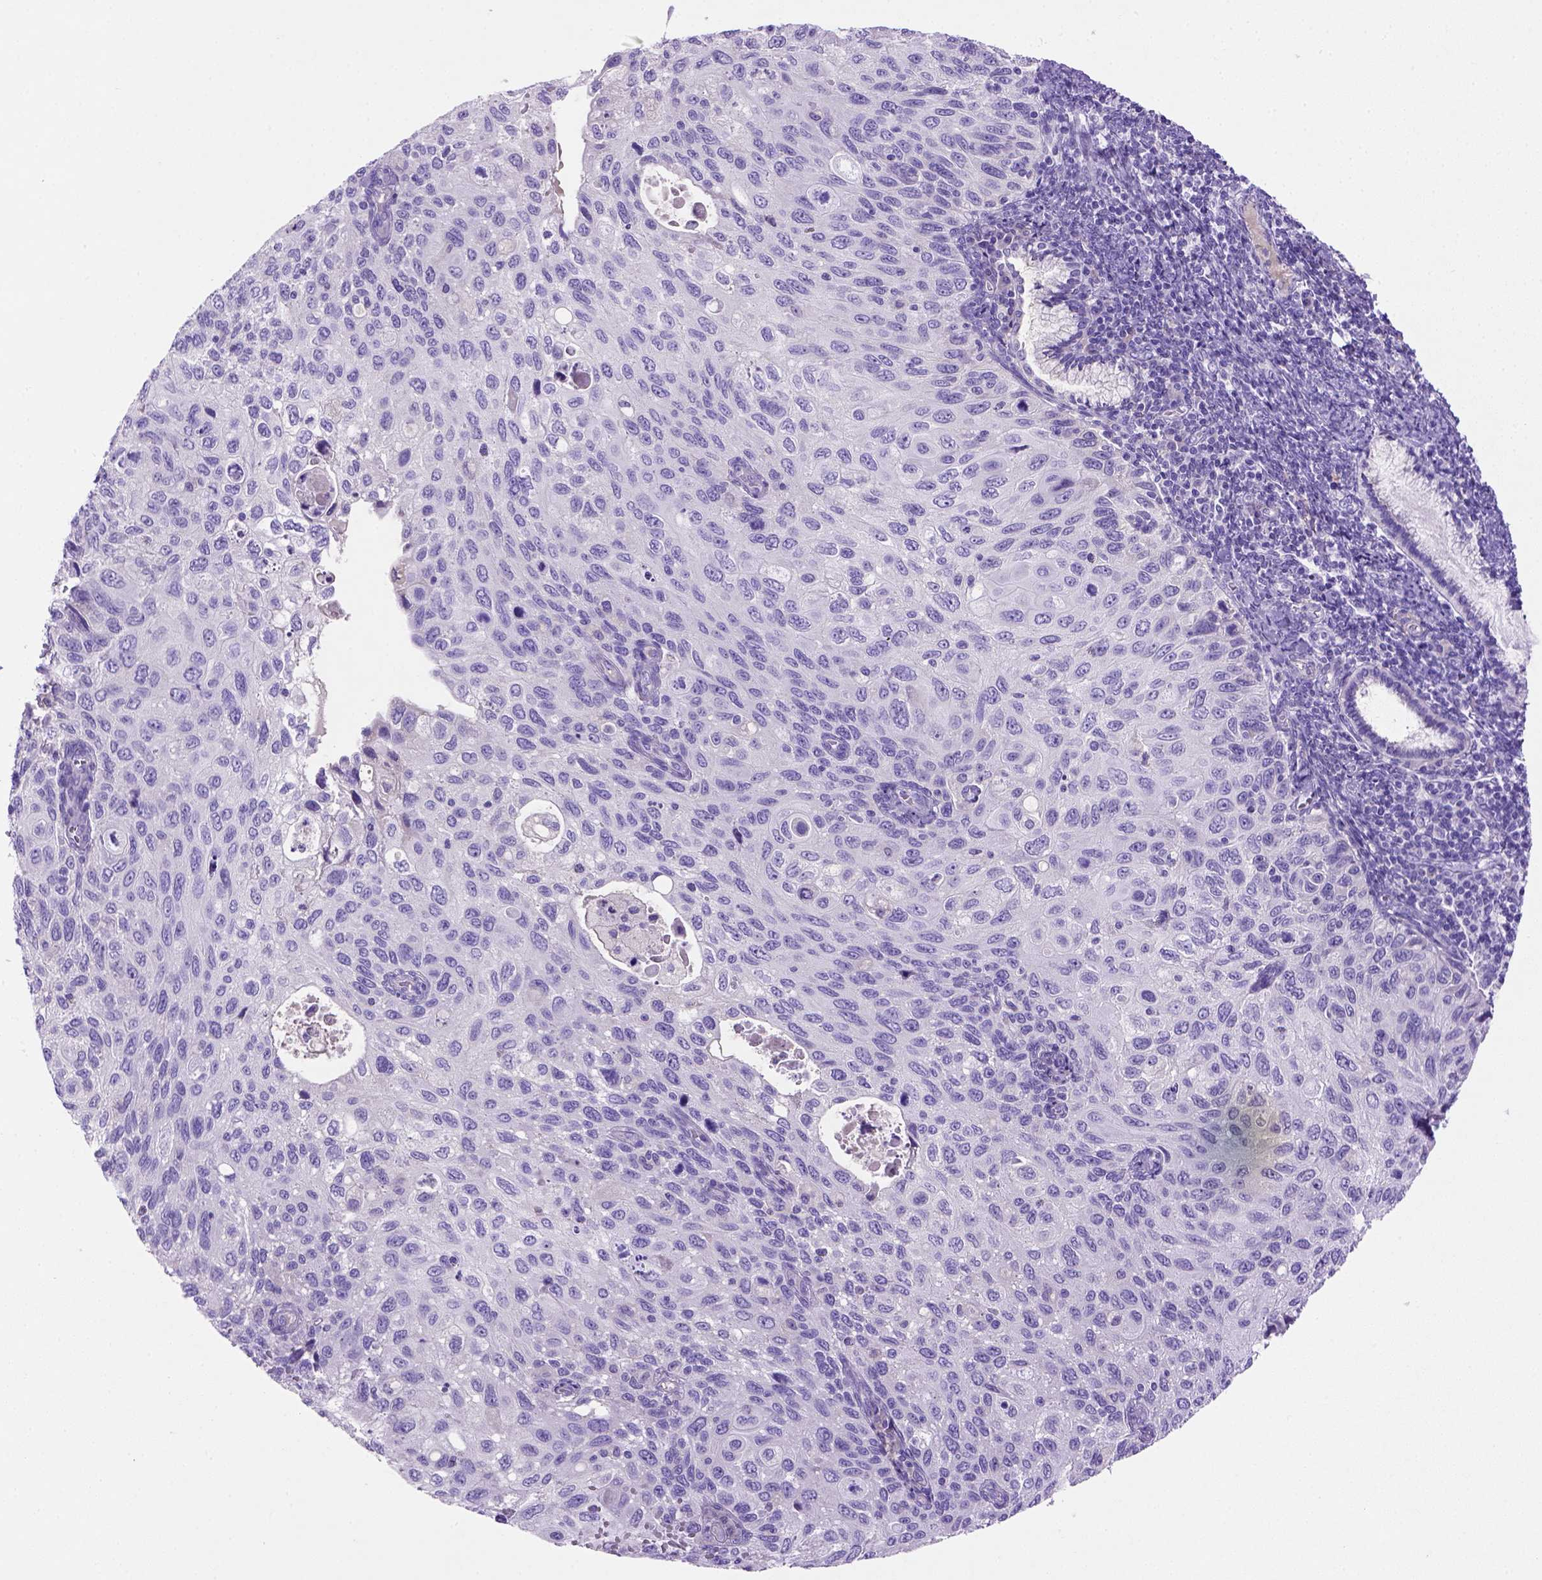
{"staining": {"intensity": "negative", "quantity": "none", "location": "none"}, "tissue": "cervical cancer", "cell_type": "Tumor cells", "image_type": "cancer", "snomed": [{"axis": "morphology", "description": "Squamous cell carcinoma, NOS"}, {"axis": "topography", "description": "Cervix"}], "caption": "Protein analysis of cervical cancer (squamous cell carcinoma) reveals no significant positivity in tumor cells.", "gene": "SIRPD", "patient": {"sex": "female", "age": 70}}